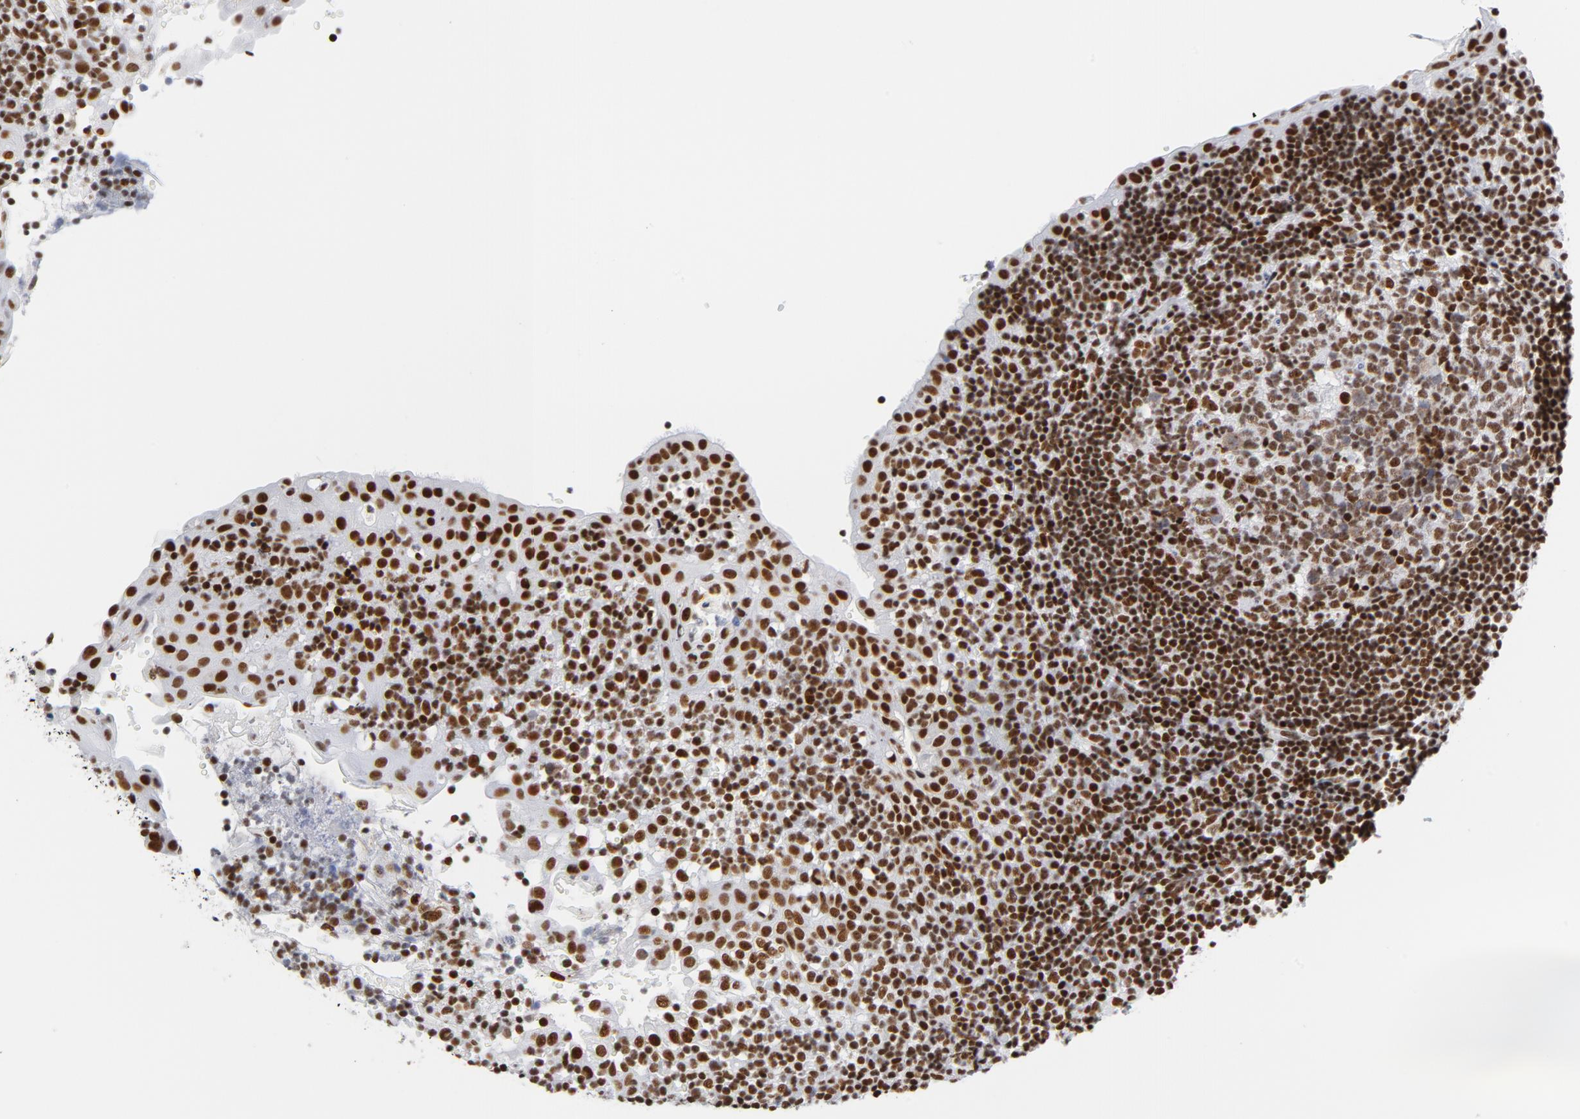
{"staining": {"intensity": "strong", "quantity": ">75%", "location": "nuclear"}, "tissue": "tonsil", "cell_type": "Germinal center cells", "image_type": "normal", "snomed": [{"axis": "morphology", "description": "Normal tissue, NOS"}, {"axis": "topography", "description": "Tonsil"}], "caption": "Immunohistochemistry micrograph of normal tonsil: tonsil stained using IHC displays high levels of strong protein expression localized specifically in the nuclear of germinal center cells, appearing as a nuclear brown color.", "gene": "XRCC5", "patient": {"sex": "female", "age": 40}}